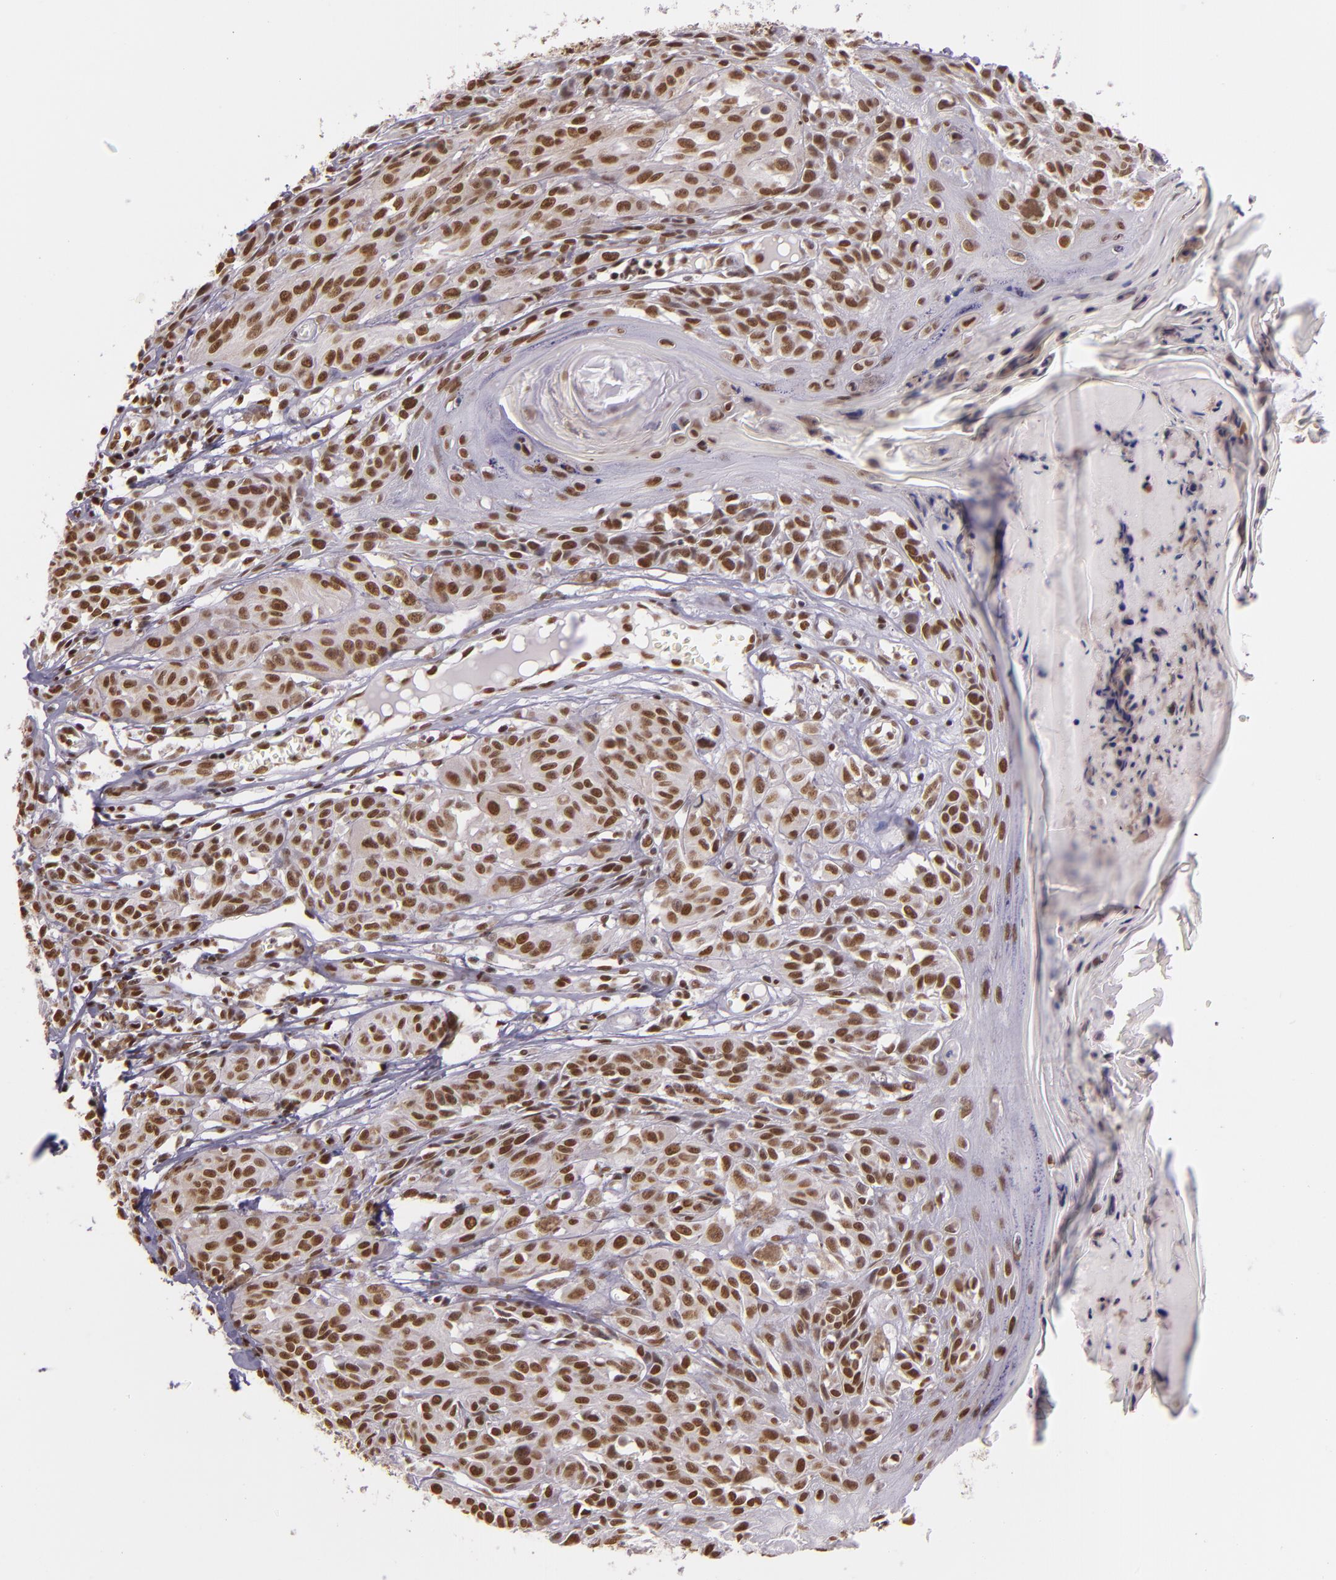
{"staining": {"intensity": "moderate", "quantity": ">75%", "location": "nuclear"}, "tissue": "melanoma", "cell_type": "Tumor cells", "image_type": "cancer", "snomed": [{"axis": "morphology", "description": "Malignant melanoma, NOS"}, {"axis": "topography", "description": "Skin"}], "caption": "Malignant melanoma was stained to show a protein in brown. There is medium levels of moderate nuclear expression in approximately >75% of tumor cells.", "gene": "USF1", "patient": {"sex": "female", "age": 77}}